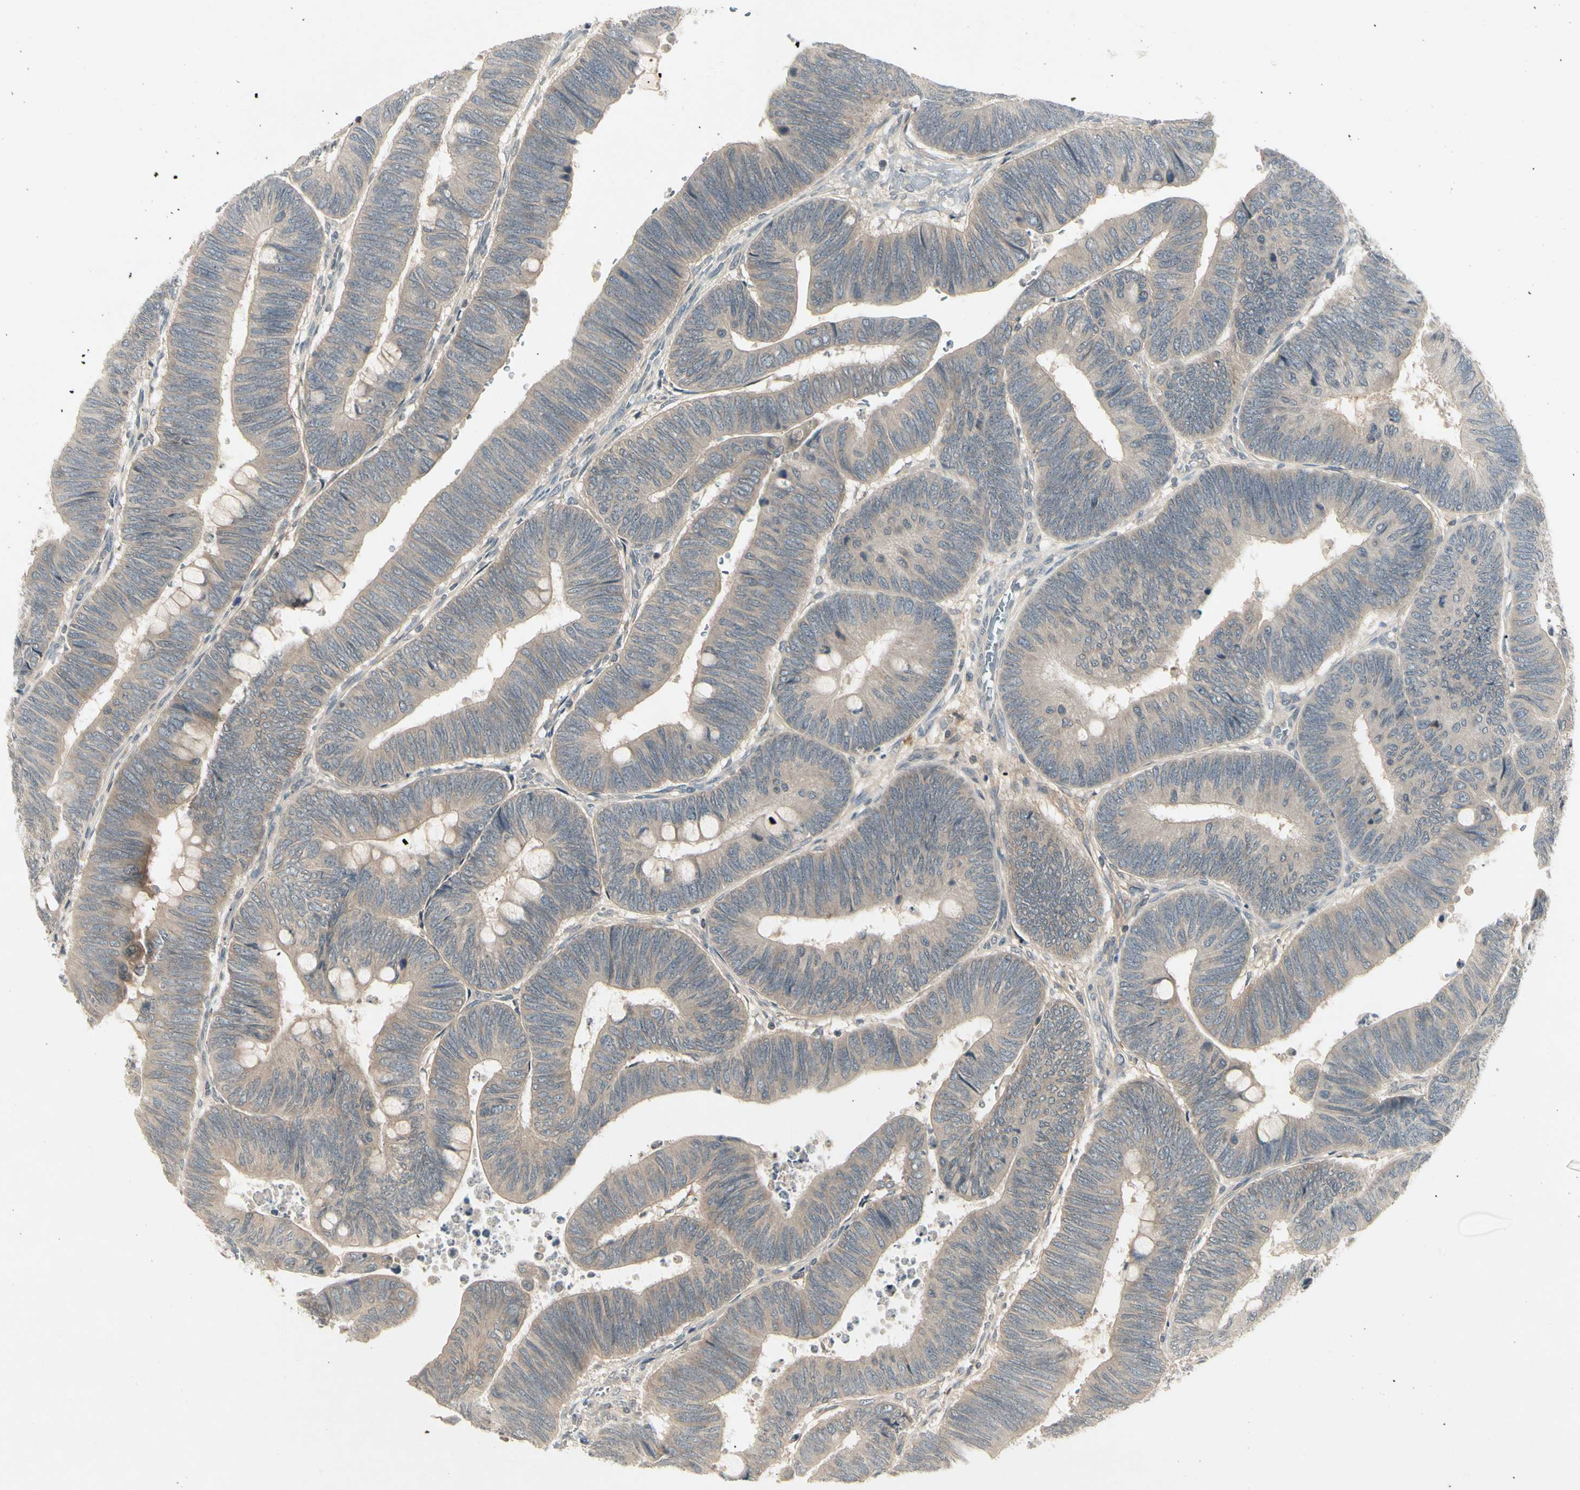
{"staining": {"intensity": "weak", "quantity": ">75%", "location": "cytoplasmic/membranous"}, "tissue": "colorectal cancer", "cell_type": "Tumor cells", "image_type": "cancer", "snomed": [{"axis": "morphology", "description": "Normal tissue, NOS"}, {"axis": "morphology", "description": "Adenocarcinoma, NOS"}, {"axis": "topography", "description": "Rectum"}, {"axis": "topography", "description": "Peripheral nerve tissue"}], "caption": "This is a histology image of immunohistochemistry staining of colorectal cancer (adenocarcinoma), which shows weak expression in the cytoplasmic/membranous of tumor cells.", "gene": "CCL4", "patient": {"sex": "male", "age": 92}}